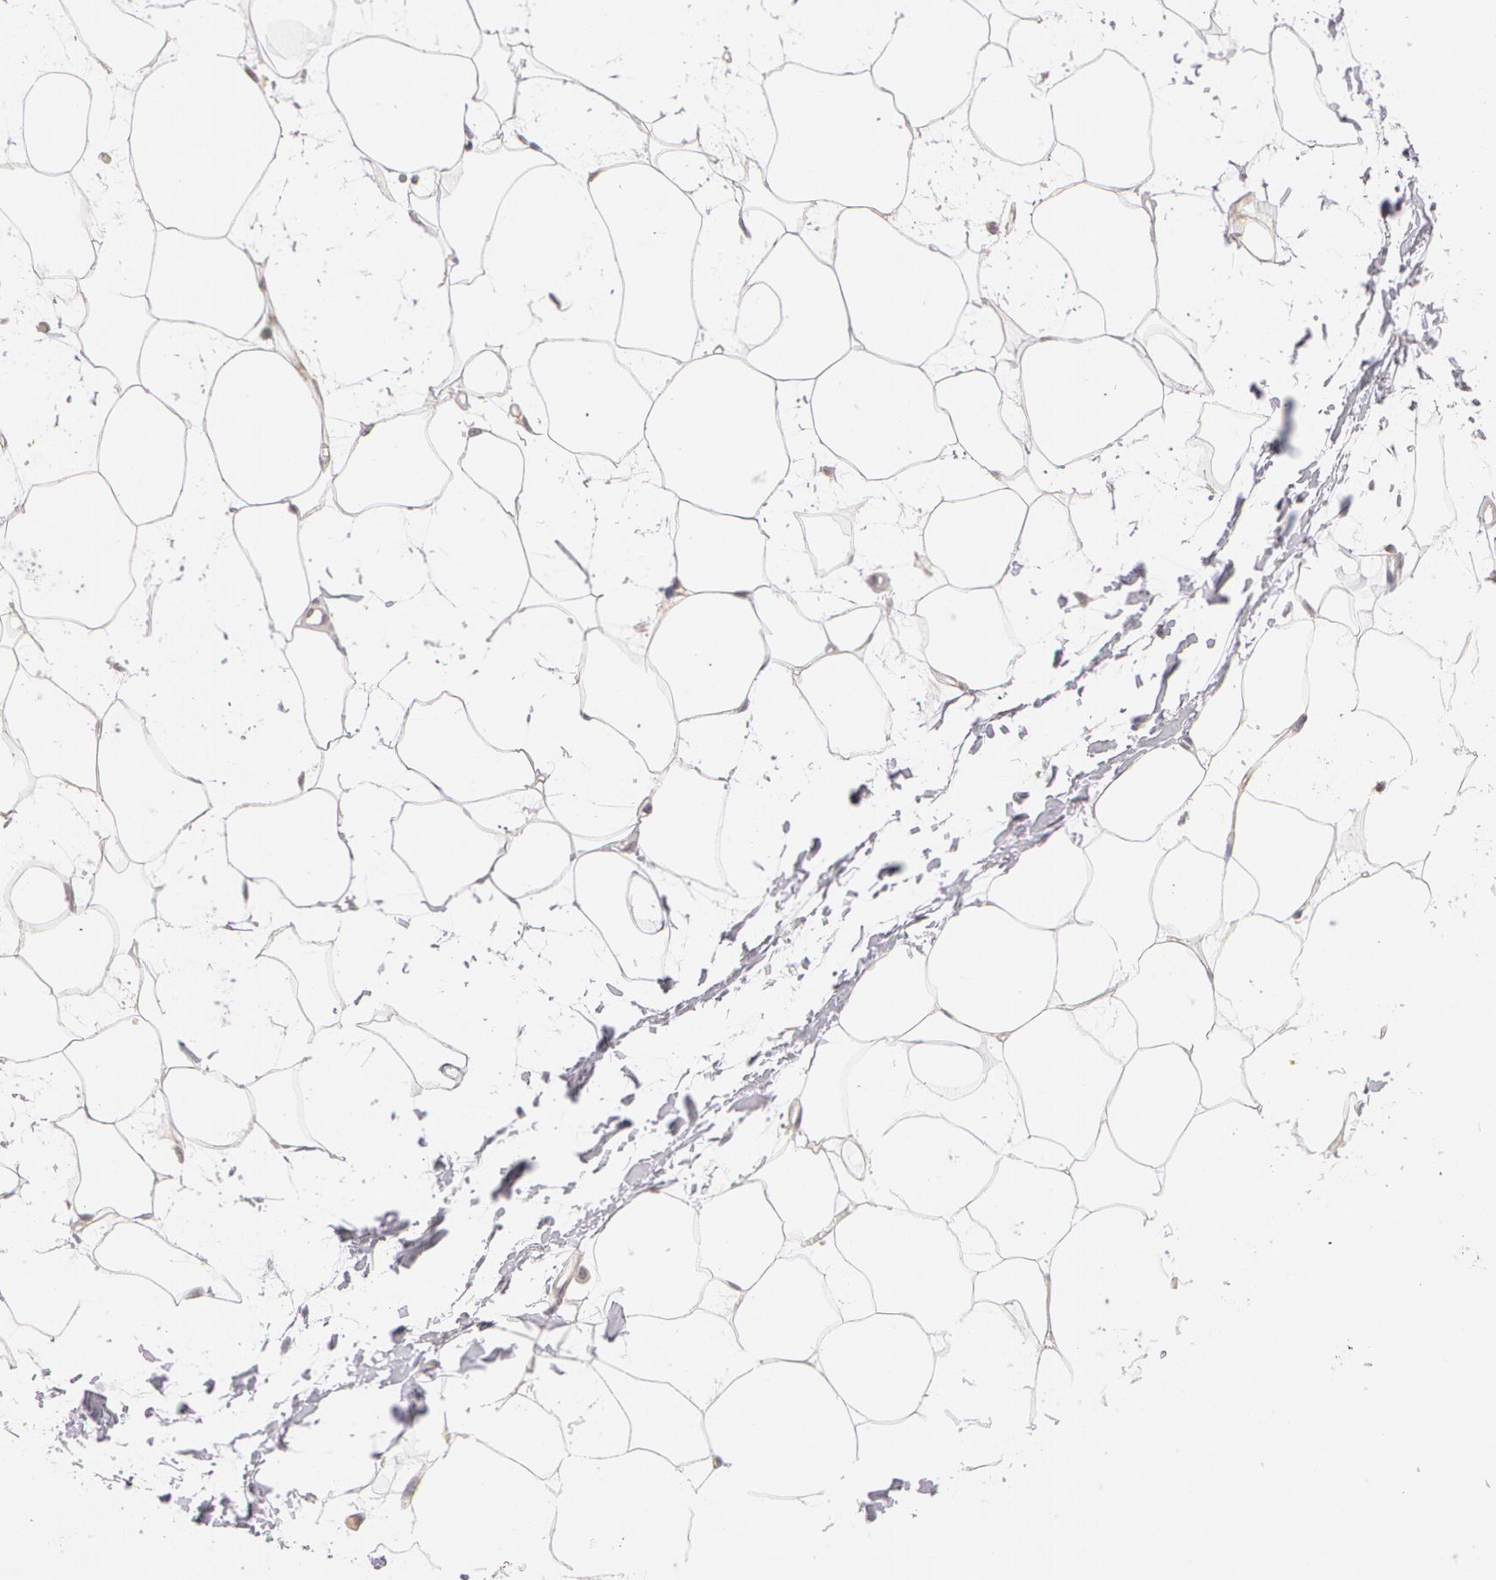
{"staining": {"intensity": "weak", "quantity": "25%-75%", "location": "cytoplasmic/membranous"}, "tissue": "adipose tissue", "cell_type": "Adipocytes", "image_type": "normal", "snomed": [{"axis": "morphology", "description": "Normal tissue, NOS"}, {"axis": "topography", "description": "Breast"}], "caption": "The histopathology image exhibits immunohistochemical staining of benign adipose tissue. There is weak cytoplasmic/membranous positivity is present in about 25%-75% of adipocytes. Immunohistochemistry stains the protein in brown and the nuclei are stained blue.", "gene": "AHSG", "patient": {"sex": "female", "age": 45}}